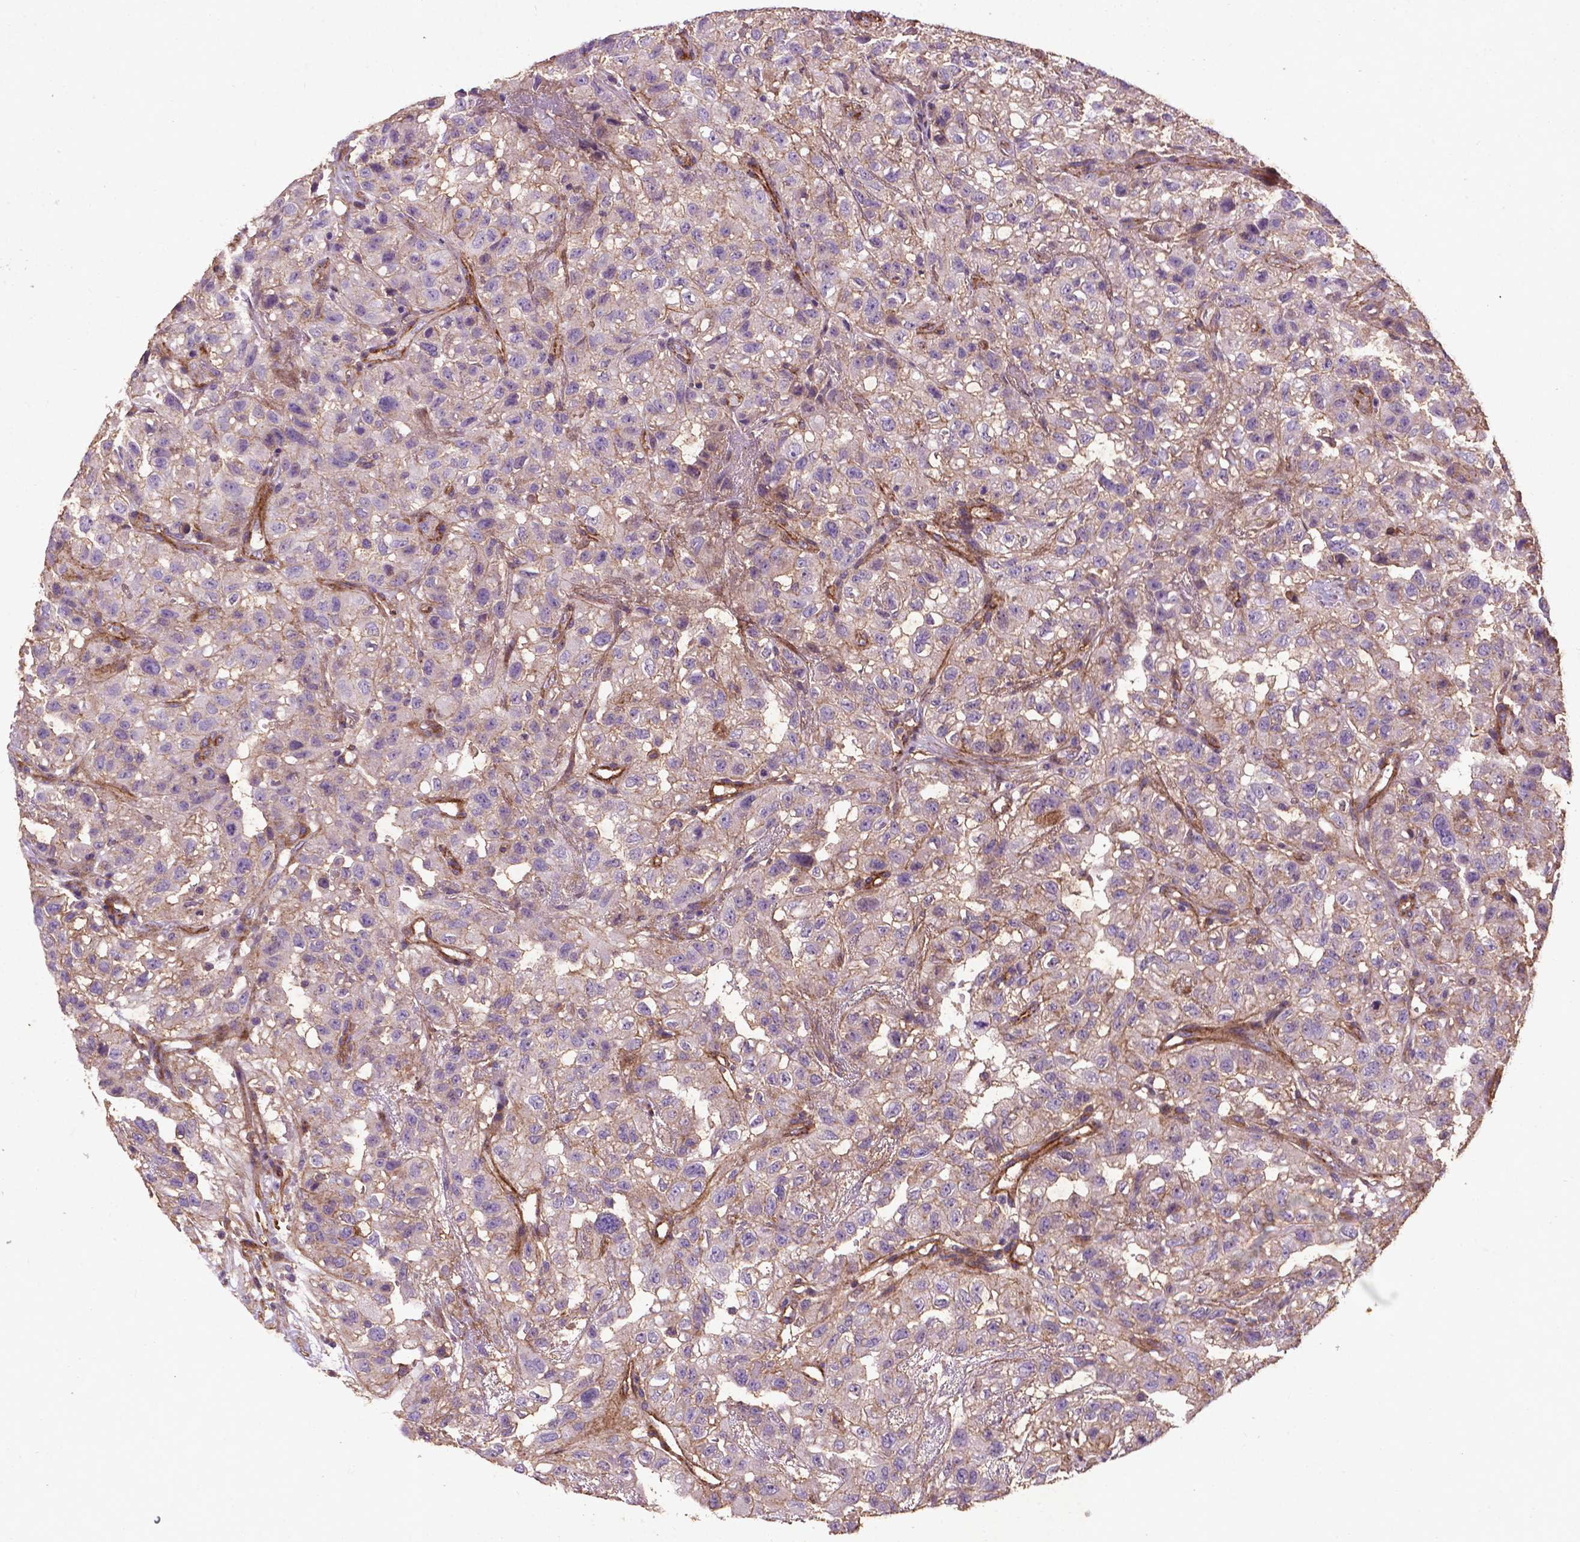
{"staining": {"intensity": "negative", "quantity": "none", "location": "none"}, "tissue": "renal cancer", "cell_type": "Tumor cells", "image_type": "cancer", "snomed": [{"axis": "morphology", "description": "Adenocarcinoma, NOS"}, {"axis": "topography", "description": "Kidney"}], "caption": "Immunohistochemical staining of human renal cancer reveals no significant positivity in tumor cells.", "gene": "RRAS", "patient": {"sex": "male", "age": 64}}